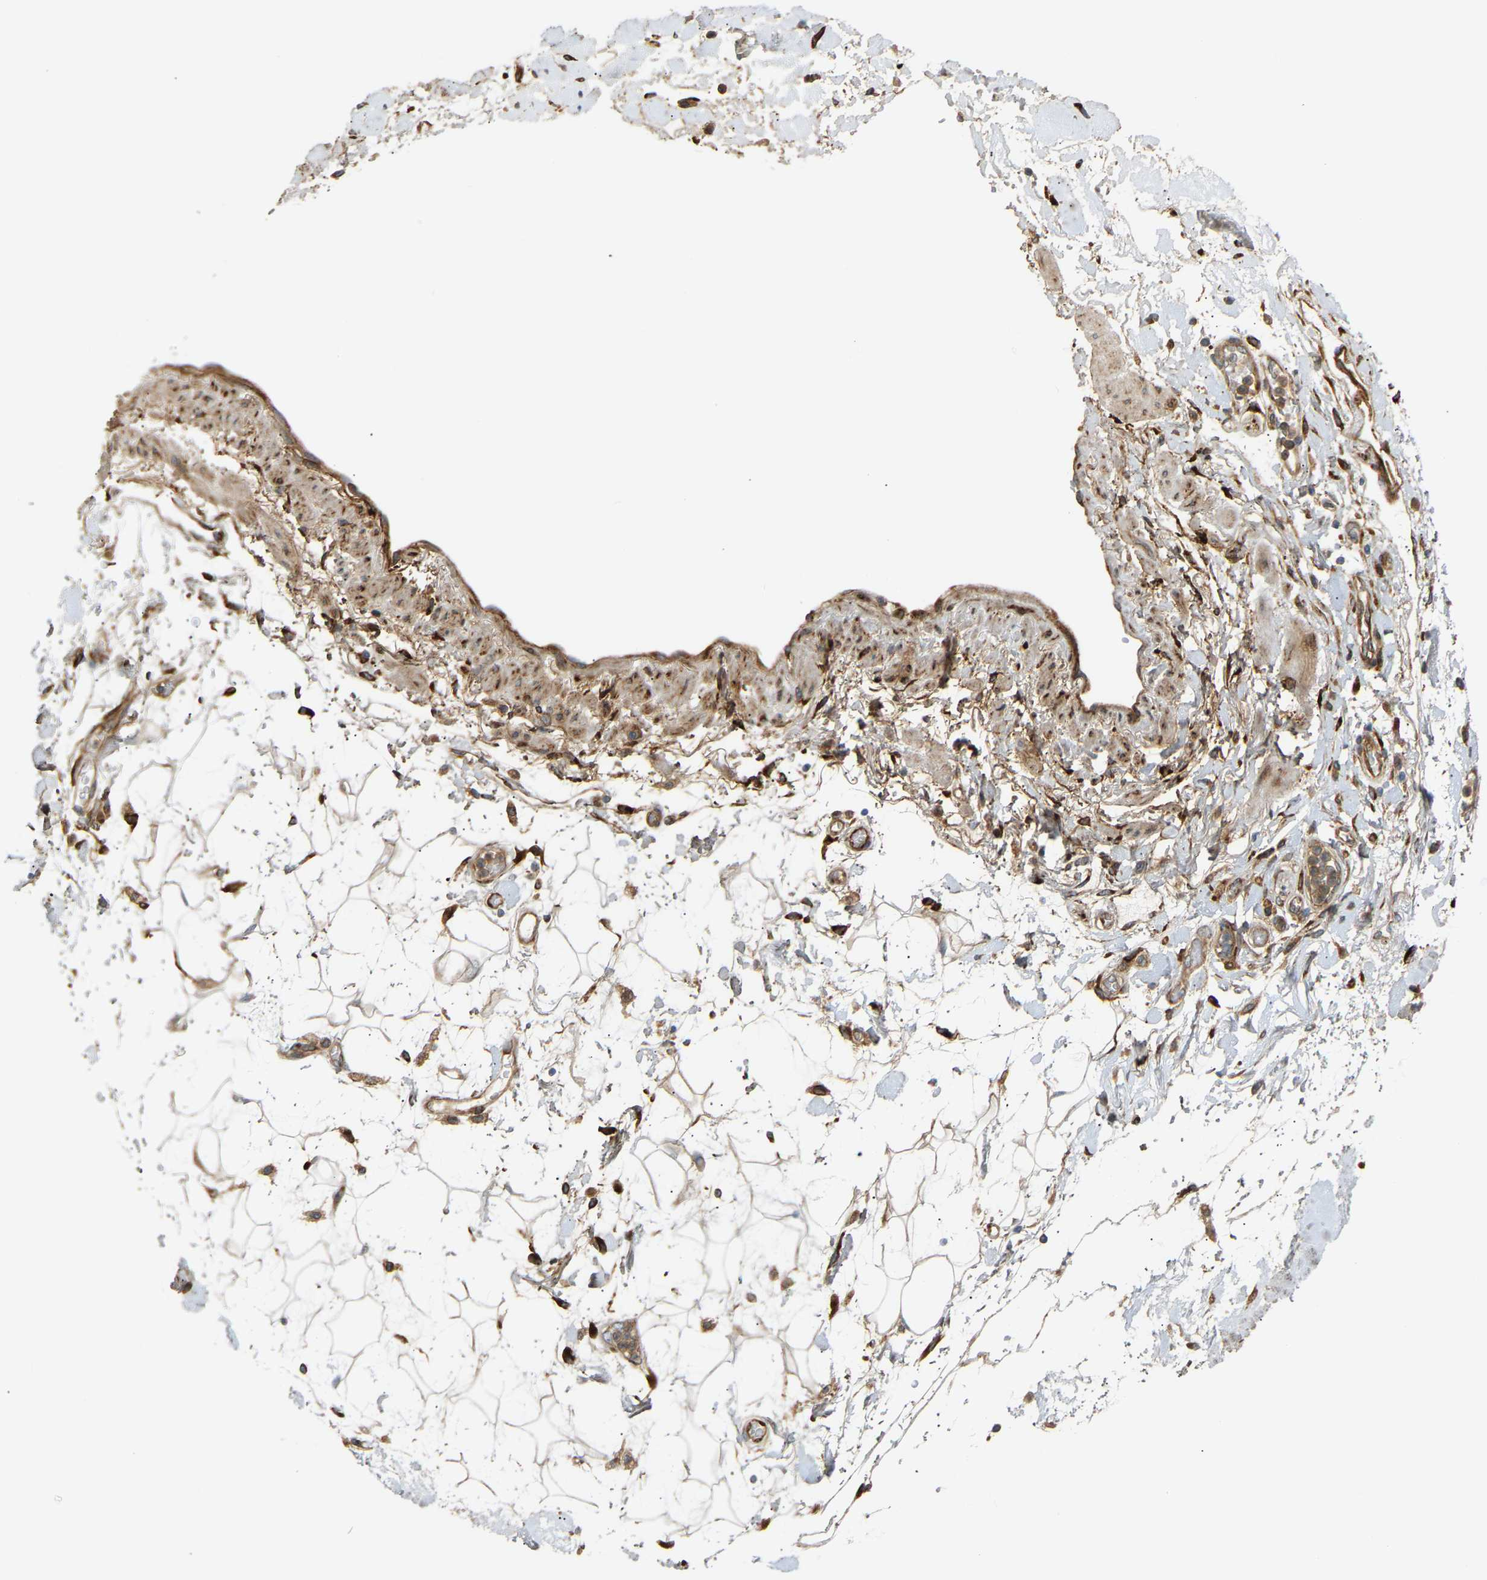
{"staining": {"intensity": "moderate", "quantity": "25%-75%", "location": "cytoplasmic/membranous"}, "tissue": "adipose tissue", "cell_type": "Adipocytes", "image_type": "normal", "snomed": [{"axis": "morphology", "description": "Normal tissue, NOS"}, {"axis": "morphology", "description": "Adenocarcinoma, NOS"}, {"axis": "topography", "description": "Duodenum"}, {"axis": "topography", "description": "Peripheral nerve tissue"}], "caption": "Adipose tissue stained for a protein (brown) reveals moderate cytoplasmic/membranous positive positivity in approximately 25%-75% of adipocytes.", "gene": "PLCG2", "patient": {"sex": "female", "age": 60}}